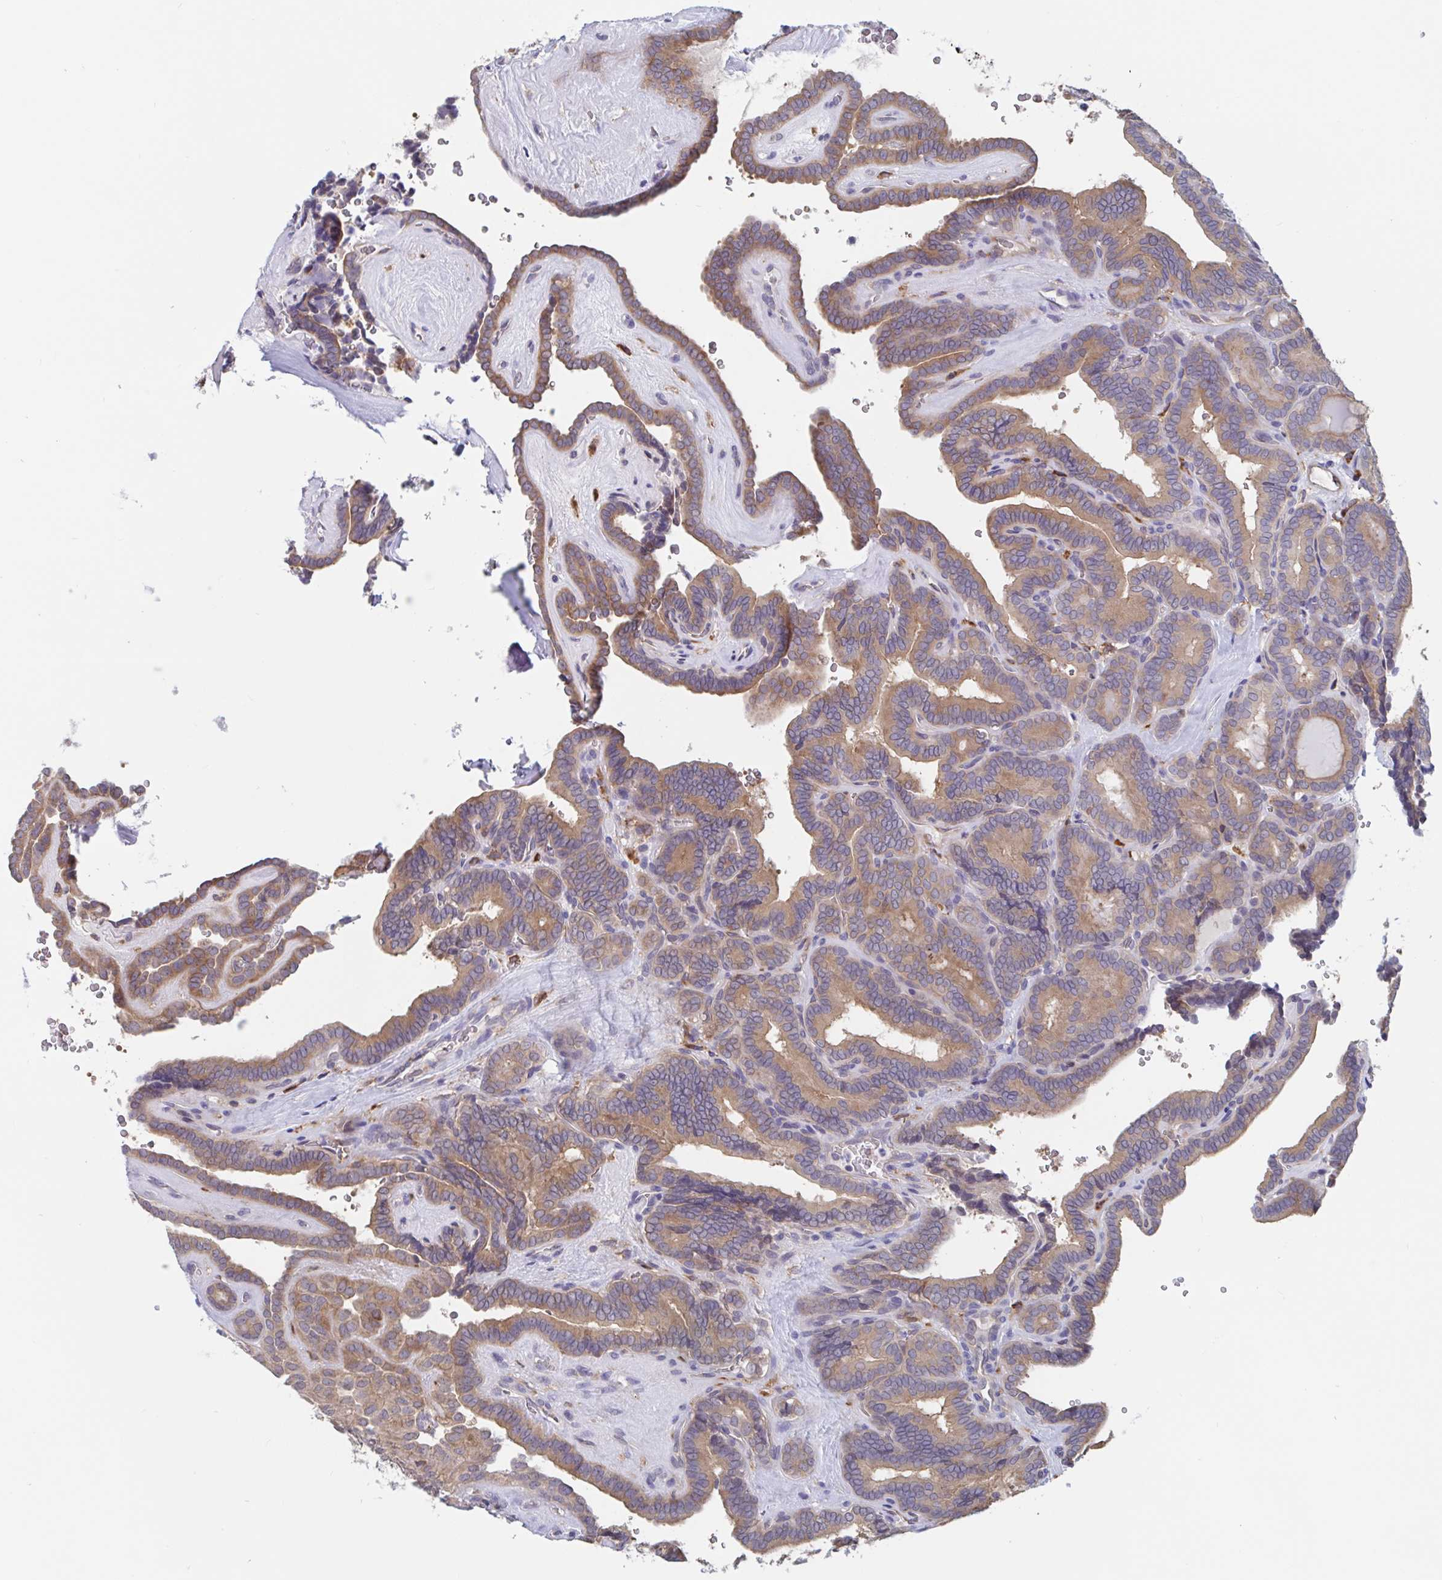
{"staining": {"intensity": "moderate", "quantity": ">75%", "location": "cytoplasmic/membranous"}, "tissue": "thyroid cancer", "cell_type": "Tumor cells", "image_type": "cancer", "snomed": [{"axis": "morphology", "description": "Papillary adenocarcinoma, NOS"}, {"axis": "topography", "description": "Thyroid gland"}], "caption": "Immunohistochemical staining of thyroid papillary adenocarcinoma exhibits medium levels of moderate cytoplasmic/membranous expression in approximately >75% of tumor cells.", "gene": "SNX8", "patient": {"sex": "female", "age": 21}}